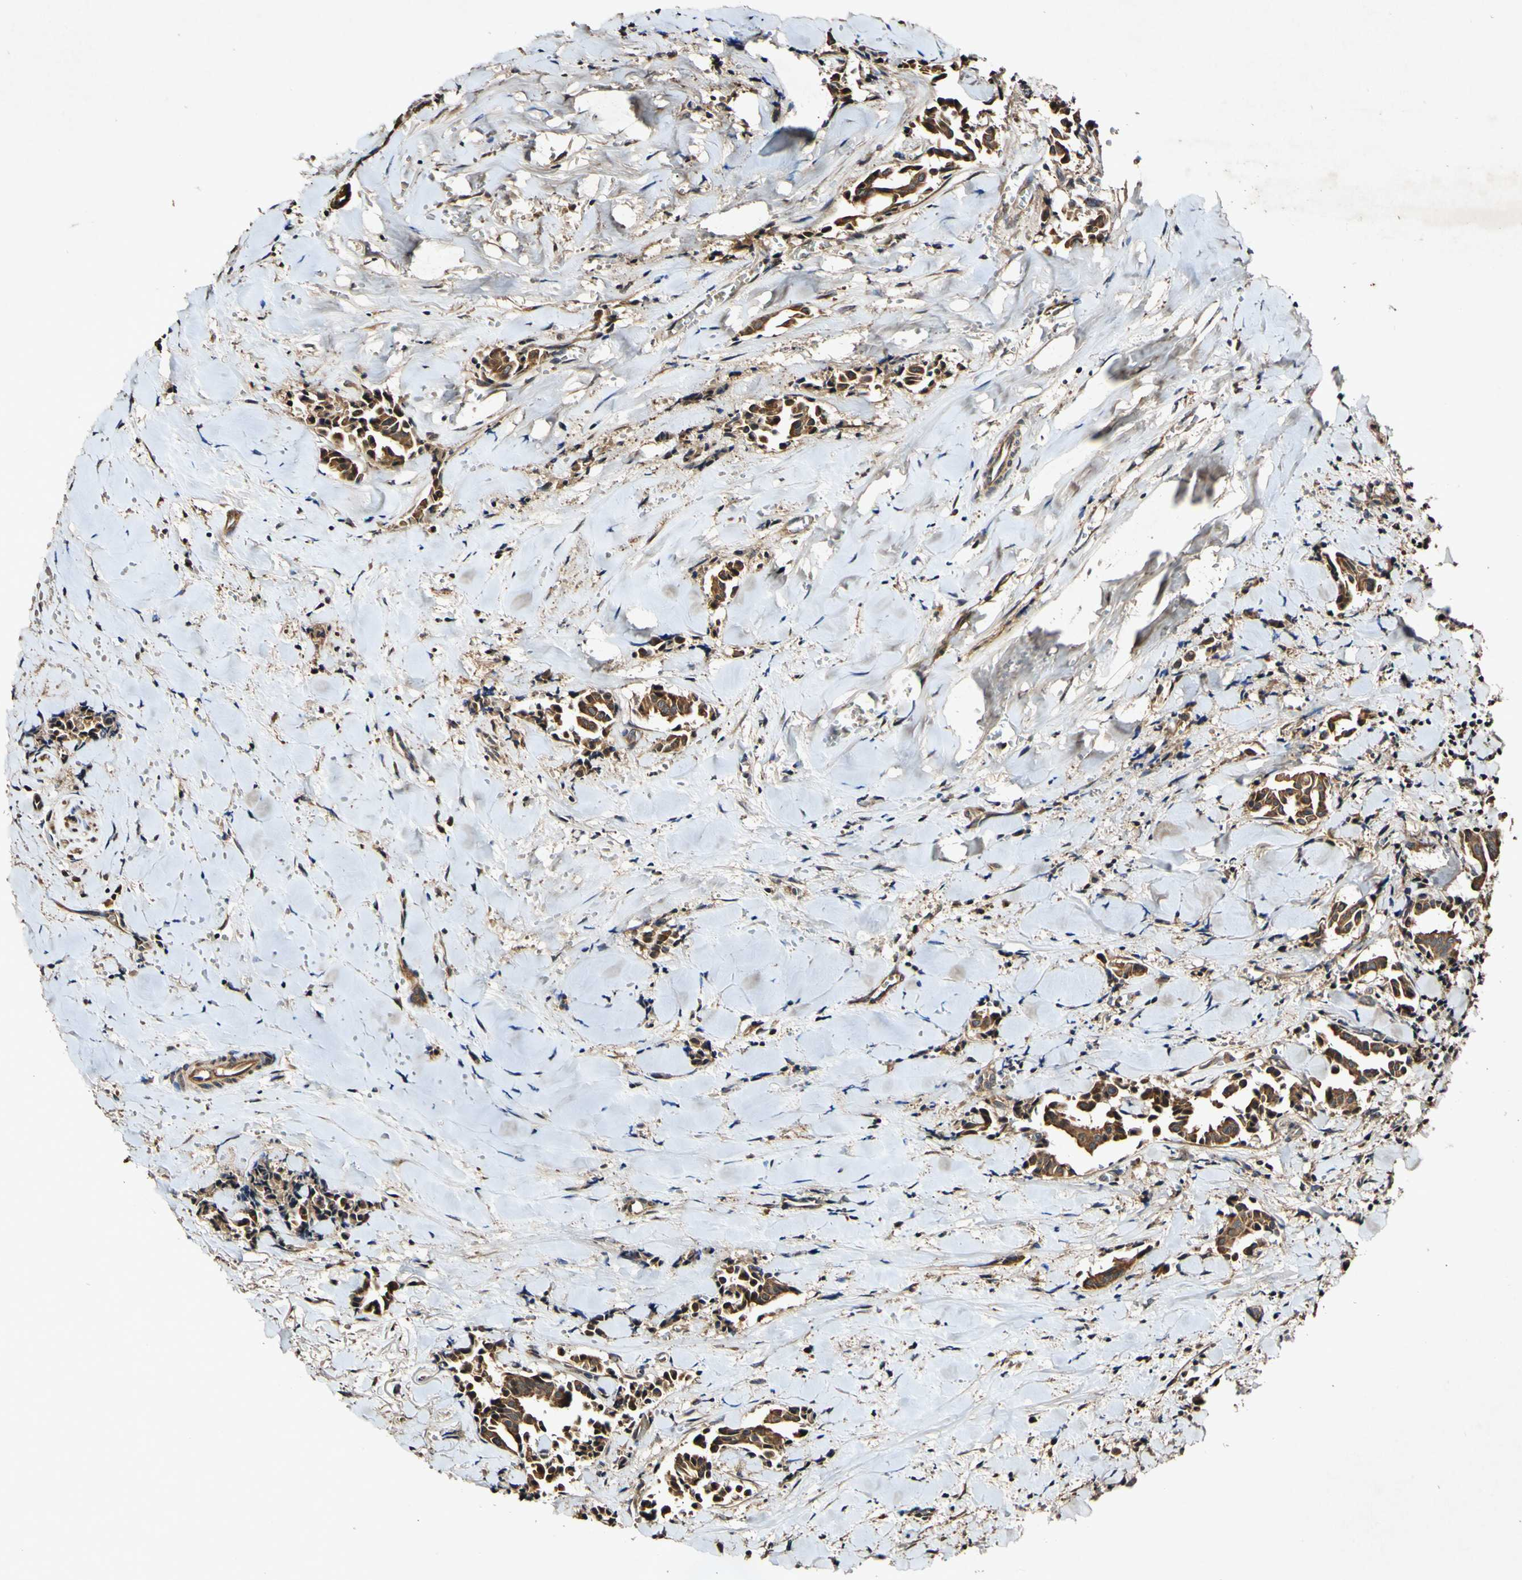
{"staining": {"intensity": "strong", "quantity": ">75%", "location": "cytoplasmic/membranous"}, "tissue": "head and neck cancer", "cell_type": "Tumor cells", "image_type": "cancer", "snomed": [{"axis": "morphology", "description": "Adenocarcinoma, NOS"}, {"axis": "topography", "description": "Salivary gland"}, {"axis": "topography", "description": "Head-Neck"}], "caption": "Immunohistochemistry (IHC) (DAB) staining of human head and neck adenocarcinoma shows strong cytoplasmic/membranous protein expression in approximately >75% of tumor cells.", "gene": "PLAT", "patient": {"sex": "female", "age": 59}}